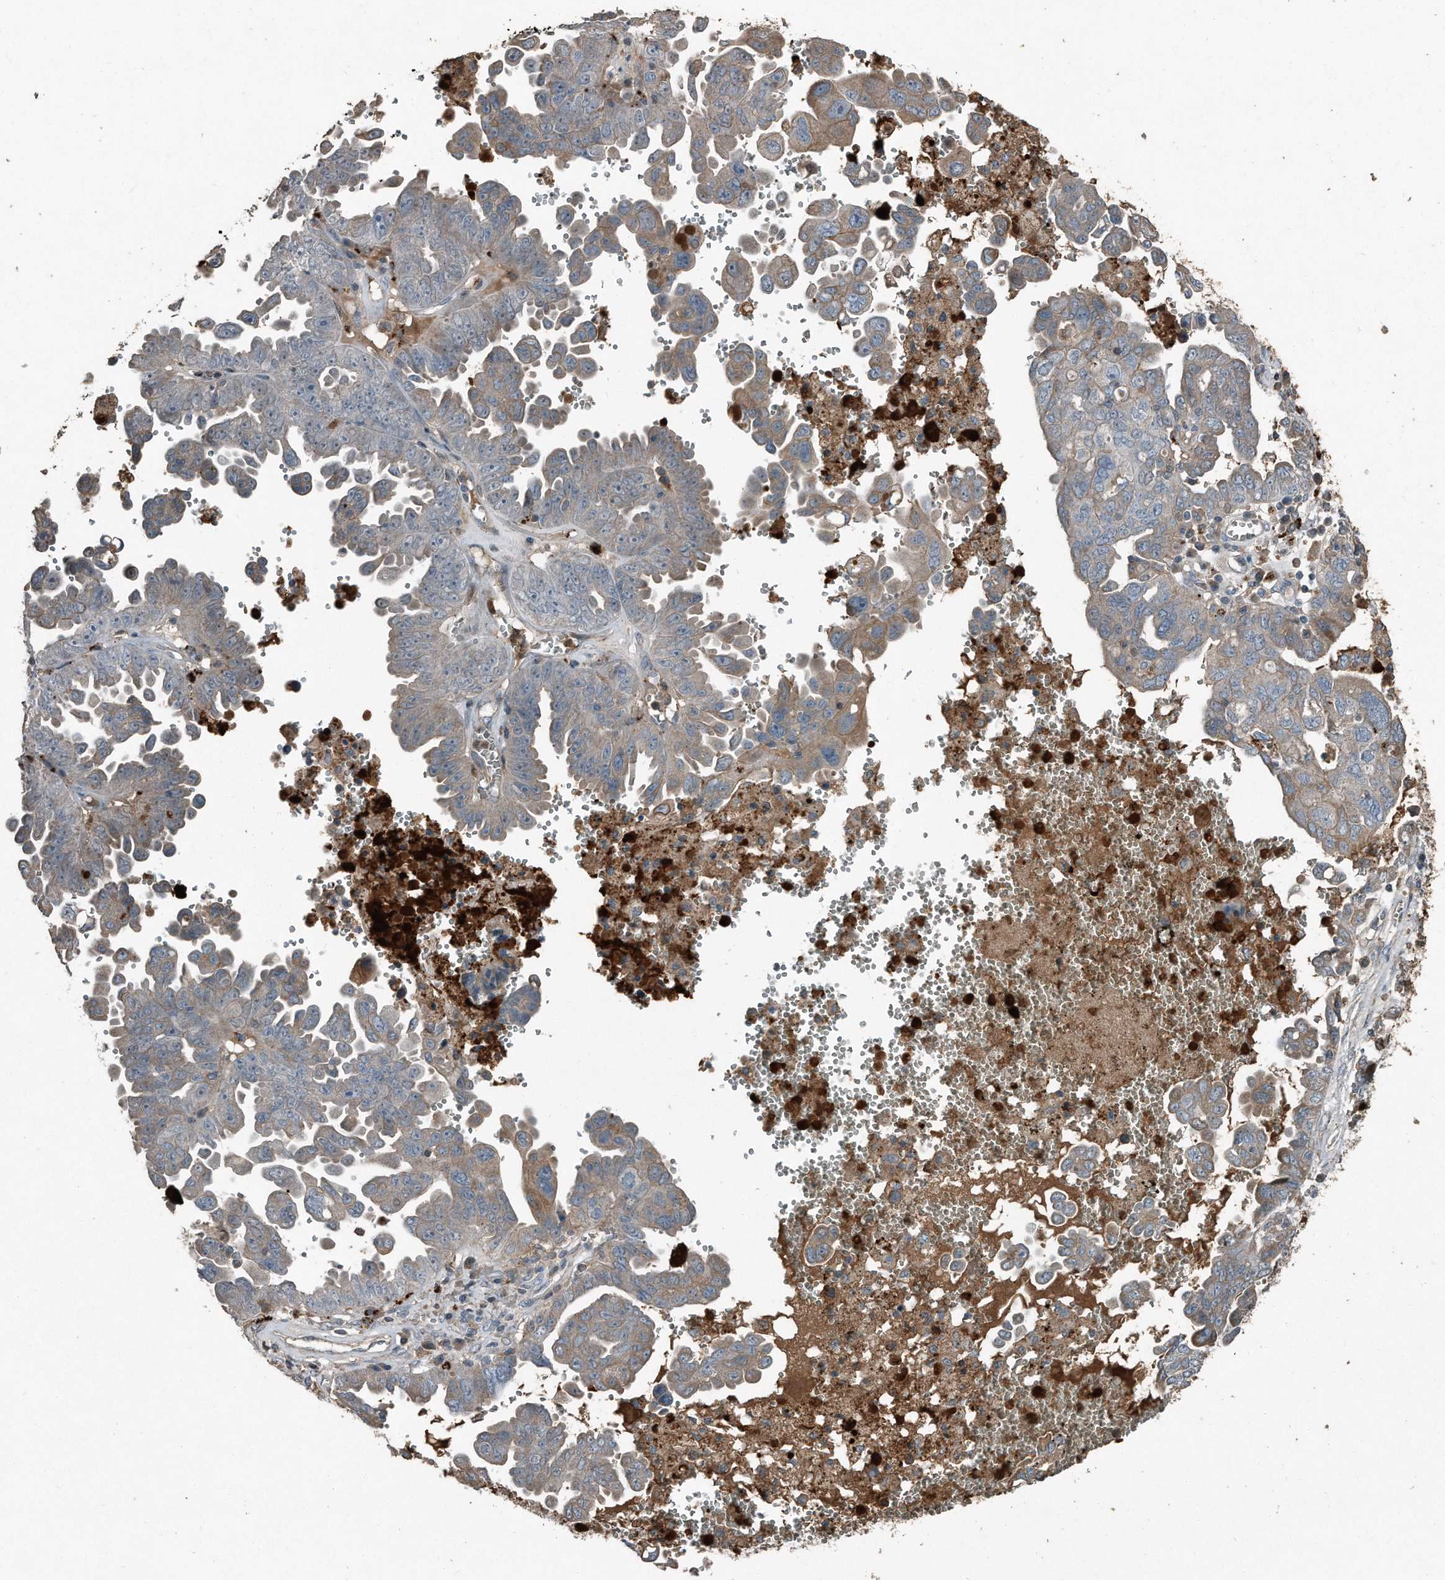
{"staining": {"intensity": "weak", "quantity": "25%-75%", "location": "cytoplasmic/membranous"}, "tissue": "ovarian cancer", "cell_type": "Tumor cells", "image_type": "cancer", "snomed": [{"axis": "morphology", "description": "Carcinoma, endometroid"}, {"axis": "topography", "description": "Ovary"}], "caption": "Ovarian endometroid carcinoma stained with a brown dye shows weak cytoplasmic/membranous positive expression in approximately 25%-75% of tumor cells.", "gene": "C9", "patient": {"sex": "female", "age": 62}}